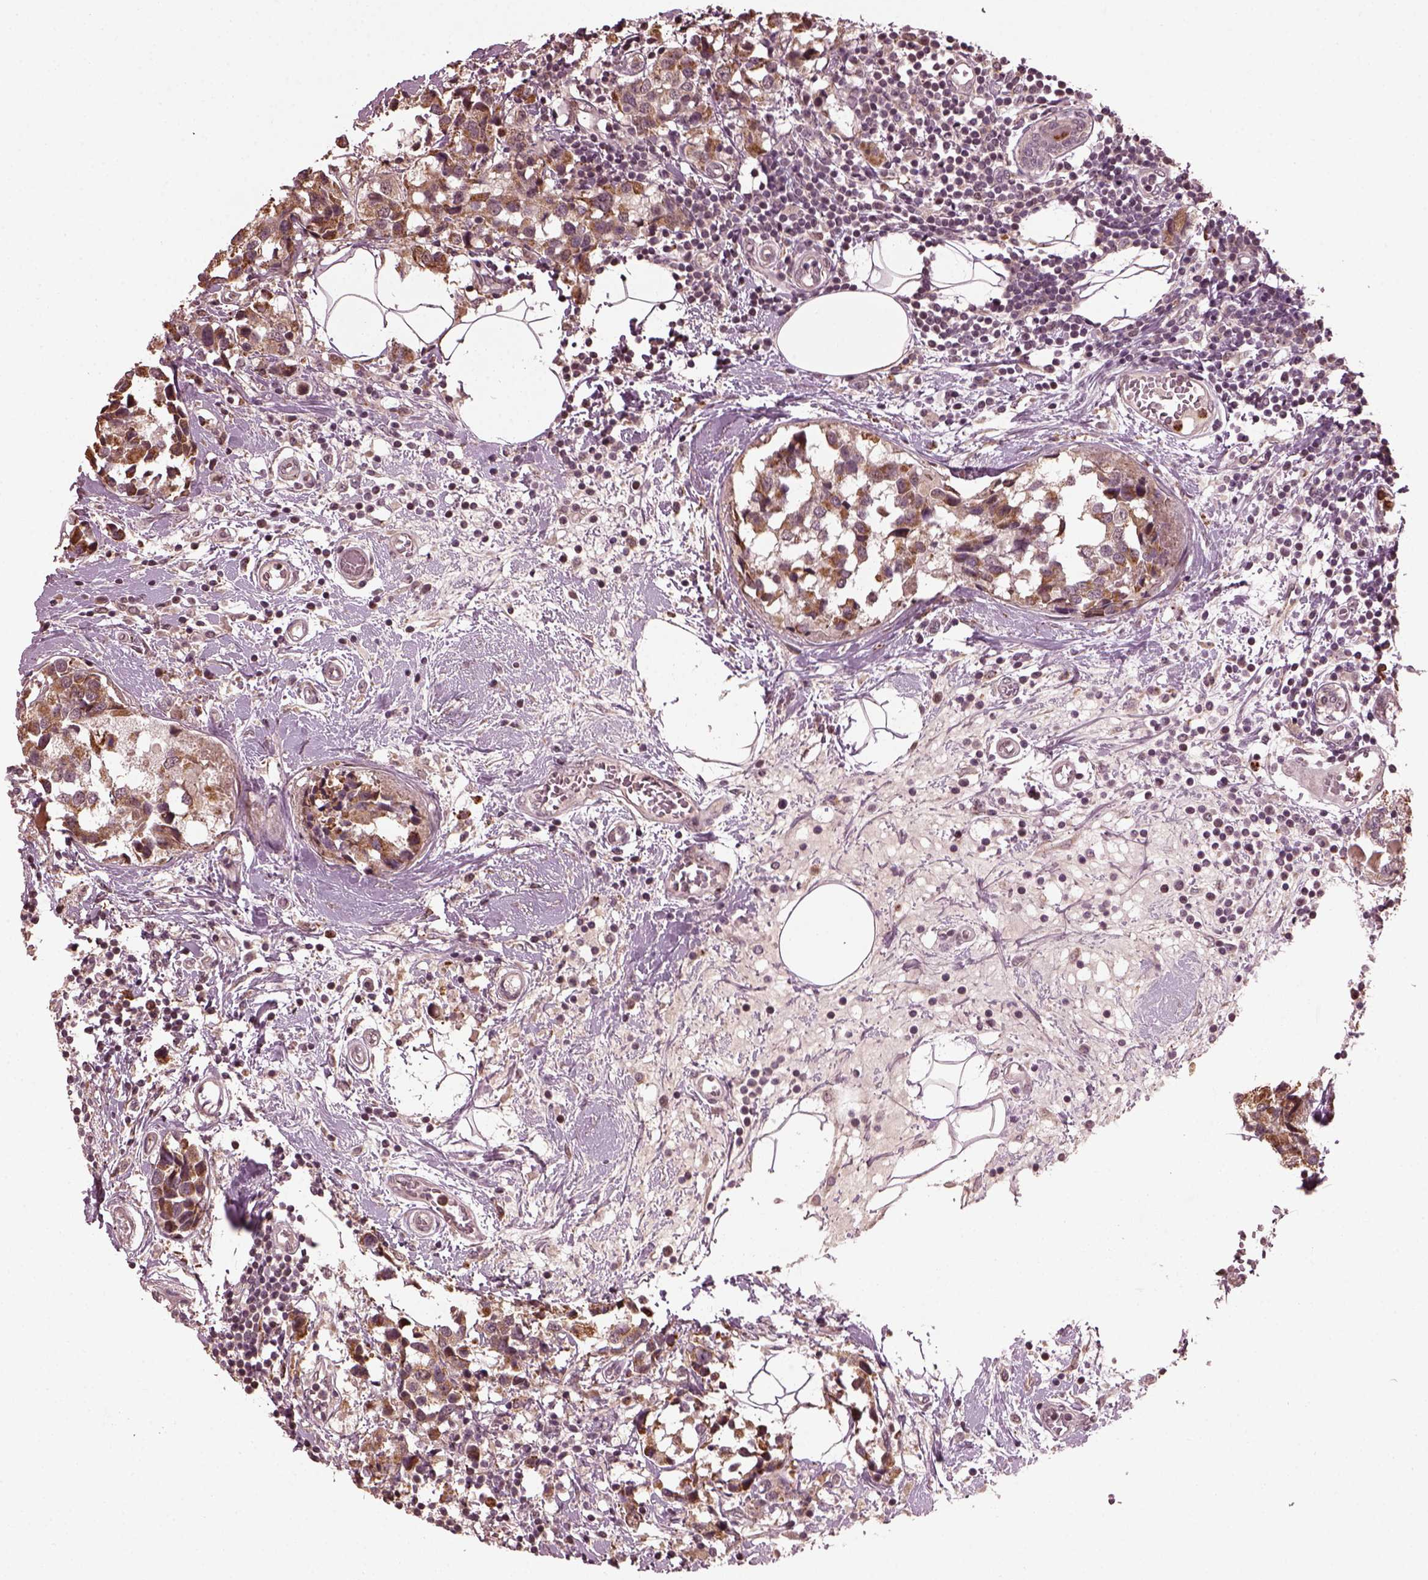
{"staining": {"intensity": "moderate", "quantity": ">75%", "location": "cytoplasmic/membranous"}, "tissue": "breast cancer", "cell_type": "Tumor cells", "image_type": "cancer", "snomed": [{"axis": "morphology", "description": "Lobular carcinoma"}, {"axis": "topography", "description": "Breast"}], "caption": "Immunohistochemical staining of human breast cancer (lobular carcinoma) reveals medium levels of moderate cytoplasmic/membranous positivity in approximately >75% of tumor cells. The staining is performed using DAB brown chromogen to label protein expression. The nuclei are counter-stained blue using hematoxylin.", "gene": "RUFY3", "patient": {"sex": "female", "age": 59}}